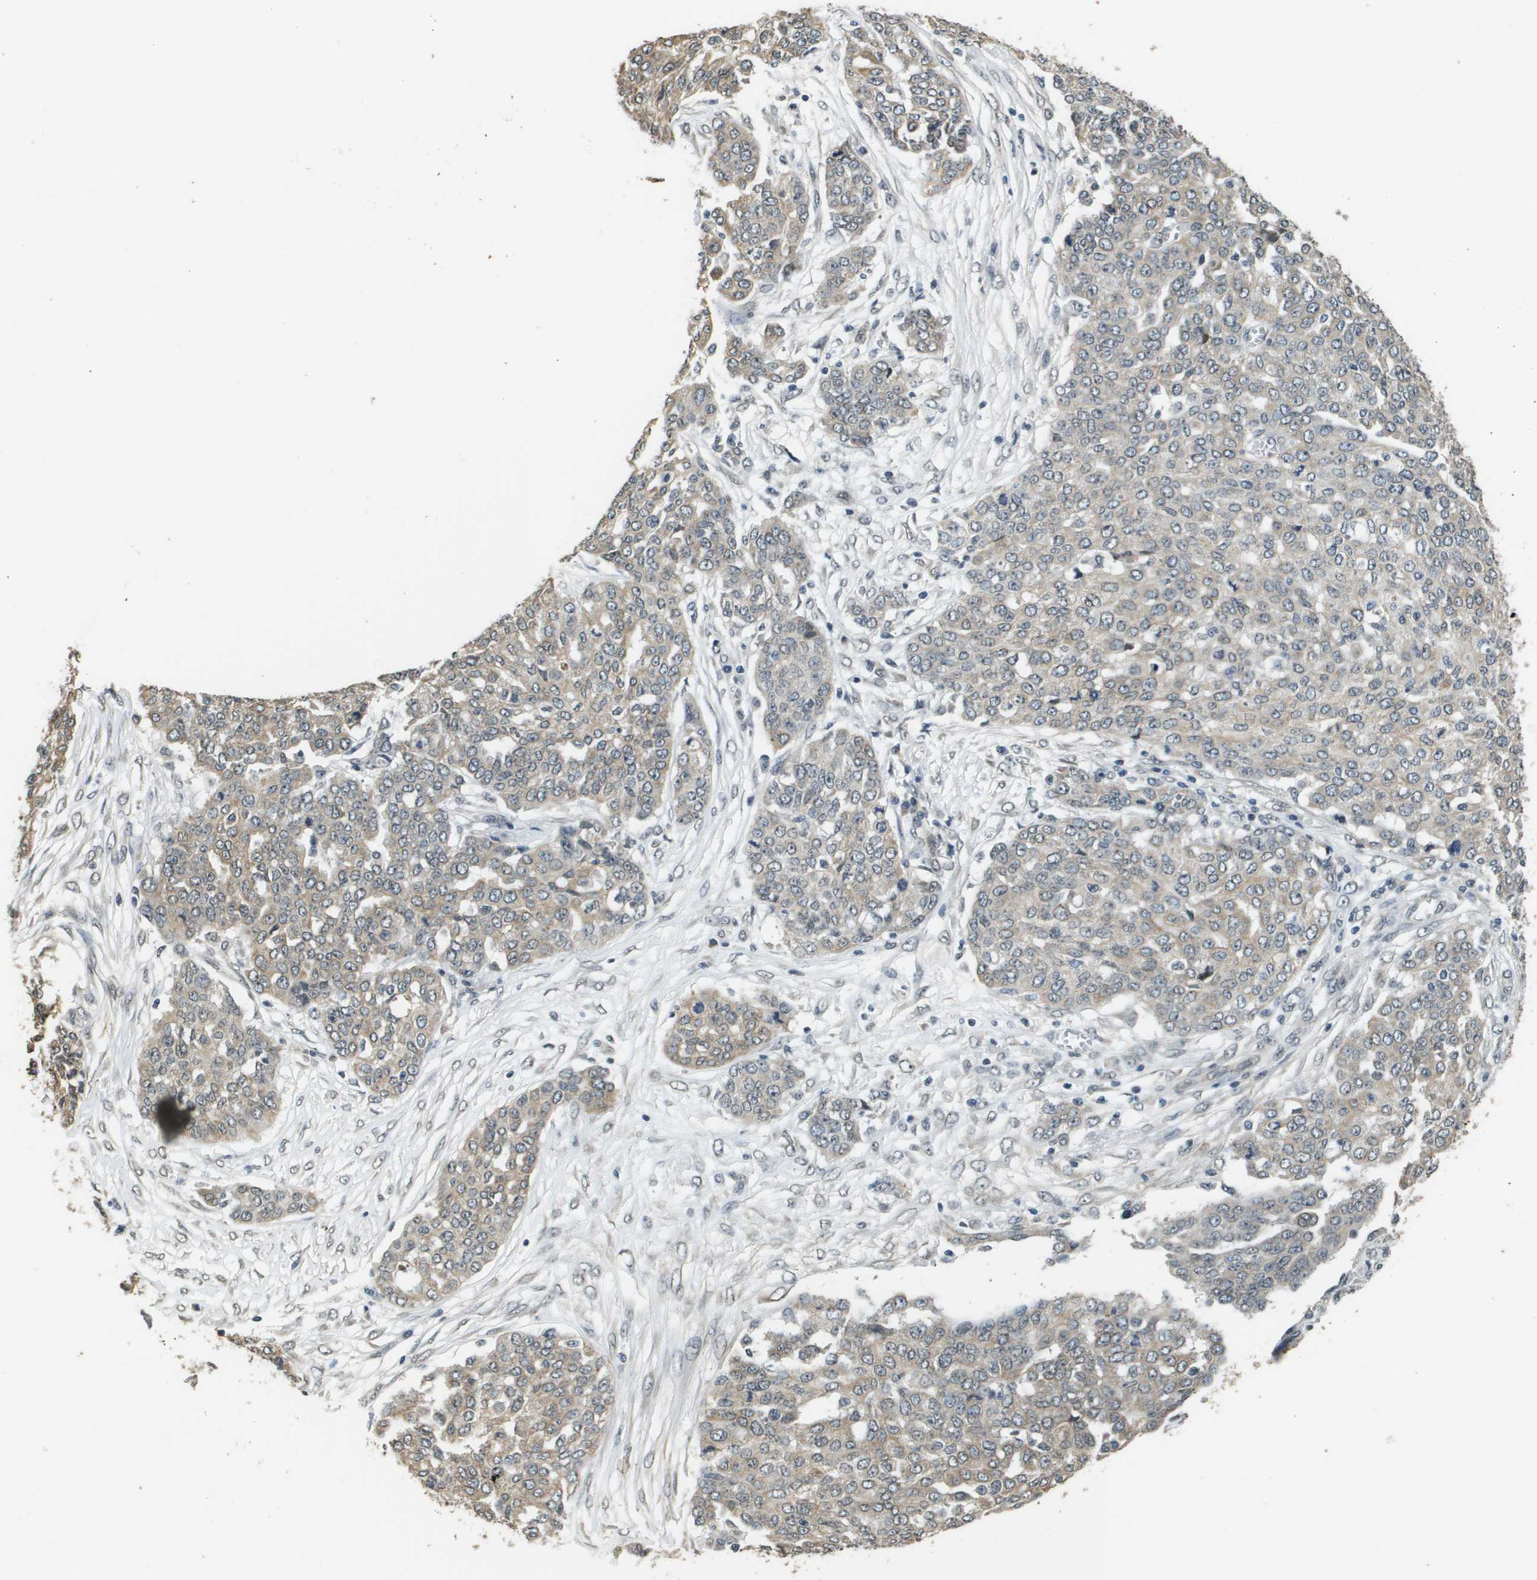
{"staining": {"intensity": "weak", "quantity": "25%-75%", "location": "cytoplasmic/membranous"}, "tissue": "ovarian cancer", "cell_type": "Tumor cells", "image_type": "cancer", "snomed": [{"axis": "morphology", "description": "Cystadenocarcinoma, serous, NOS"}, {"axis": "topography", "description": "Soft tissue"}, {"axis": "topography", "description": "Ovary"}], "caption": "Immunohistochemistry (IHC) histopathology image of neoplastic tissue: human ovarian cancer stained using immunohistochemistry shows low levels of weak protein expression localized specifically in the cytoplasmic/membranous of tumor cells, appearing as a cytoplasmic/membranous brown color.", "gene": "FANCC", "patient": {"sex": "female", "age": 57}}